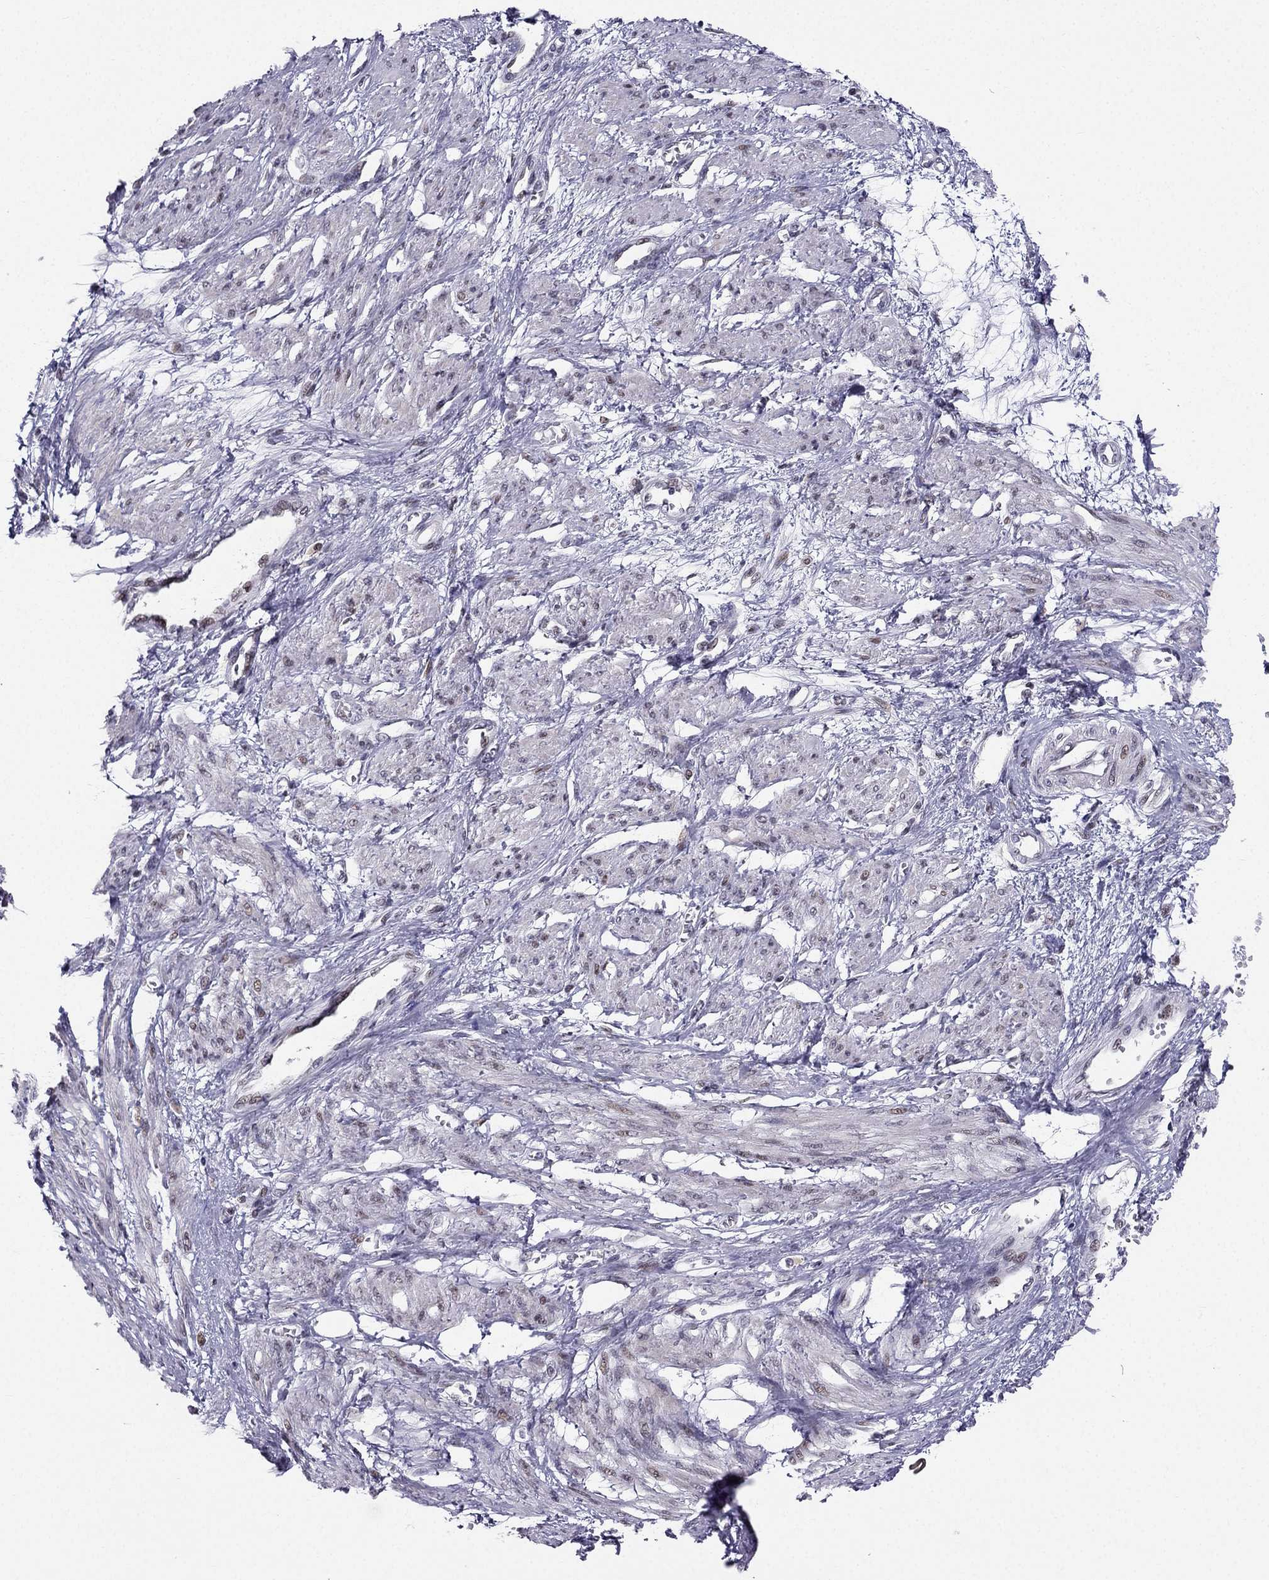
{"staining": {"intensity": "moderate", "quantity": "<25%", "location": "nuclear"}, "tissue": "smooth muscle", "cell_type": "Smooth muscle cells", "image_type": "normal", "snomed": [{"axis": "morphology", "description": "Normal tissue, NOS"}, {"axis": "topography", "description": "Smooth muscle"}, {"axis": "topography", "description": "Uterus"}], "caption": "Brown immunohistochemical staining in unremarkable human smooth muscle displays moderate nuclear staining in approximately <25% of smooth muscle cells. The staining was performed using DAB to visualize the protein expression in brown, while the nuclei were stained in blue with hematoxylin (Magnification: 20x).", "gene": "RPRD2", "patient": {"sex": "female", "age": 39}}